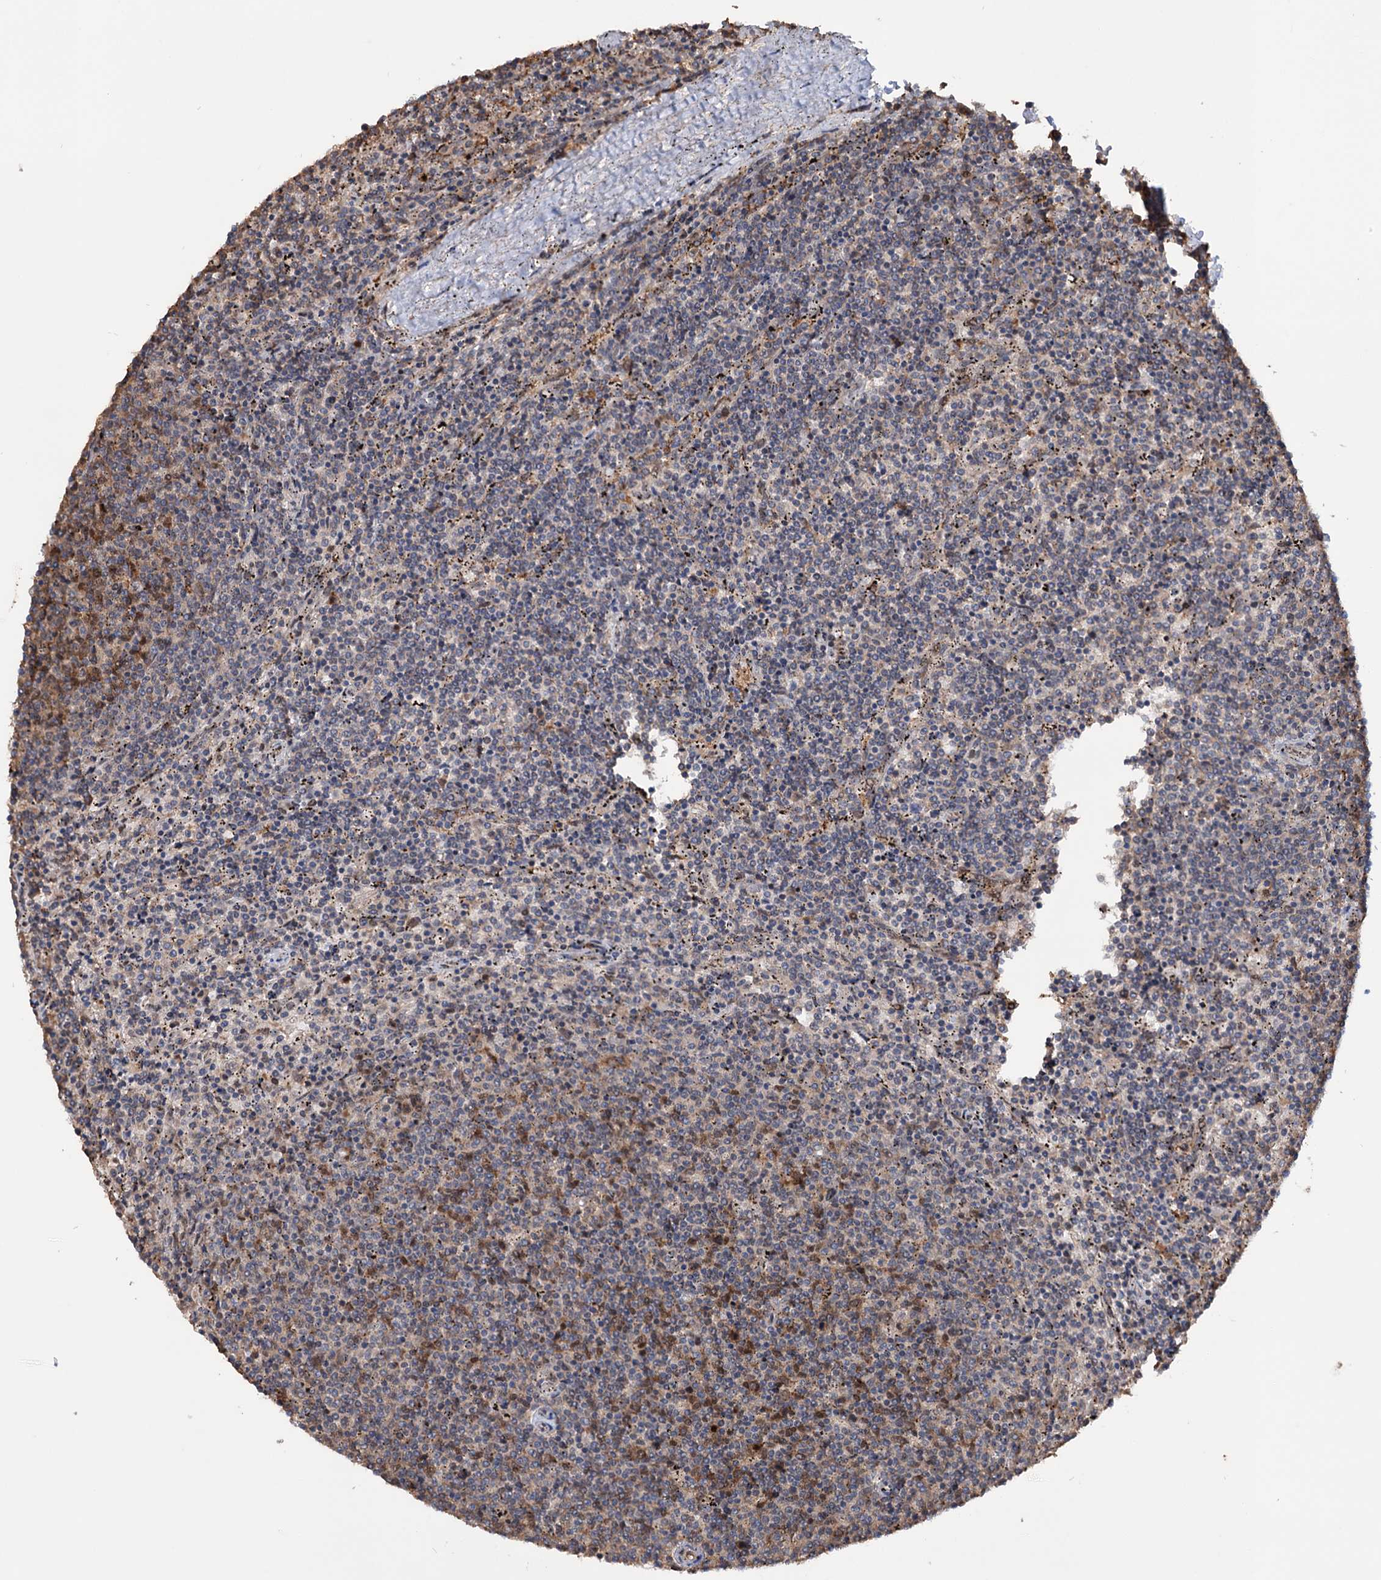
{"staining": {"intensity": "moderate", "quantity": "<25%", "location": "cytoplasmic/membranous"}, "tissue": "lymphoma", "cell_type": "Tumor cells", "image_type": "cancer", "snomed": [{"axis": "morphology", "description": "Malignant lymphoma, non-Hodgkin's type, Low grade"}, {"axis": "topography", "description": "Spleen"}], "caption": "DAB immunohistochemical staining of low-grade malignant lymphoma, non-Hodgkin's type displays moderate cytoplasmic/membranous protein positivity in approximately <25% of tumor cells.", "gene": "NCAPD2", "patient": {"sex": "female", "age": 50}}